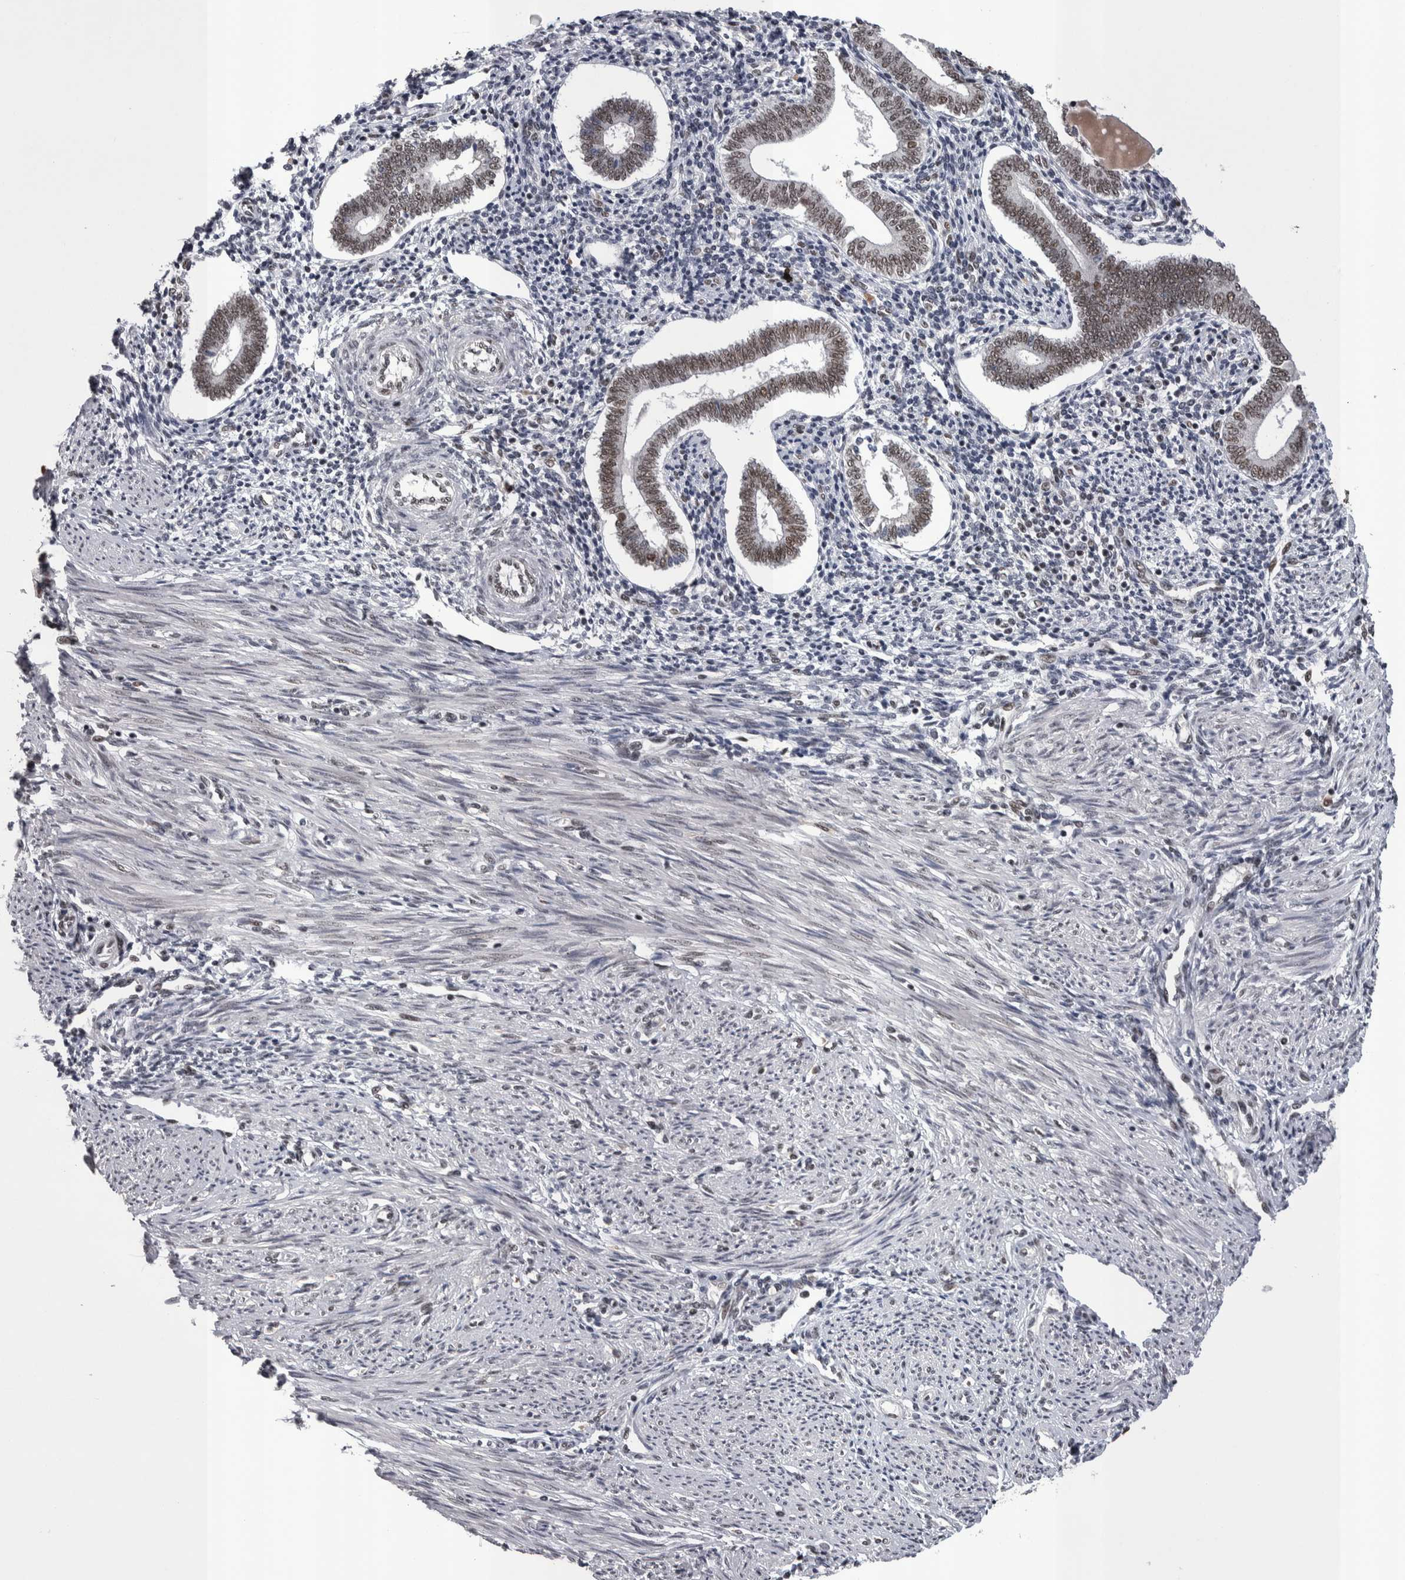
{"staining": {"intensity": "moderate", "quantity": "25%-75%", "location": "nuclear"}, "tissue": "endometrium", "cell_type": "Cells in endometrial stroma", "image_type": "normal", "snomed": [{"axis": "morphology", "description": "Normal tissue, NOS"}, {"axis": "topography", "description": "Endometrium"}], "caption": "DAB immunohistochemical staining of normal human endometrium shows moderate nuclear protein expression in about 25%-75% of cells in endometrial stroma. The staining was performed using DAB (3,3'-diaminobenzidine) to visualize the protein expression in brown, while the nuclei were stained in blue with hematoxylin (Magnification: 20x).", "gene": "DMTF1", "patient": {"sex": "female", "age": 42}}